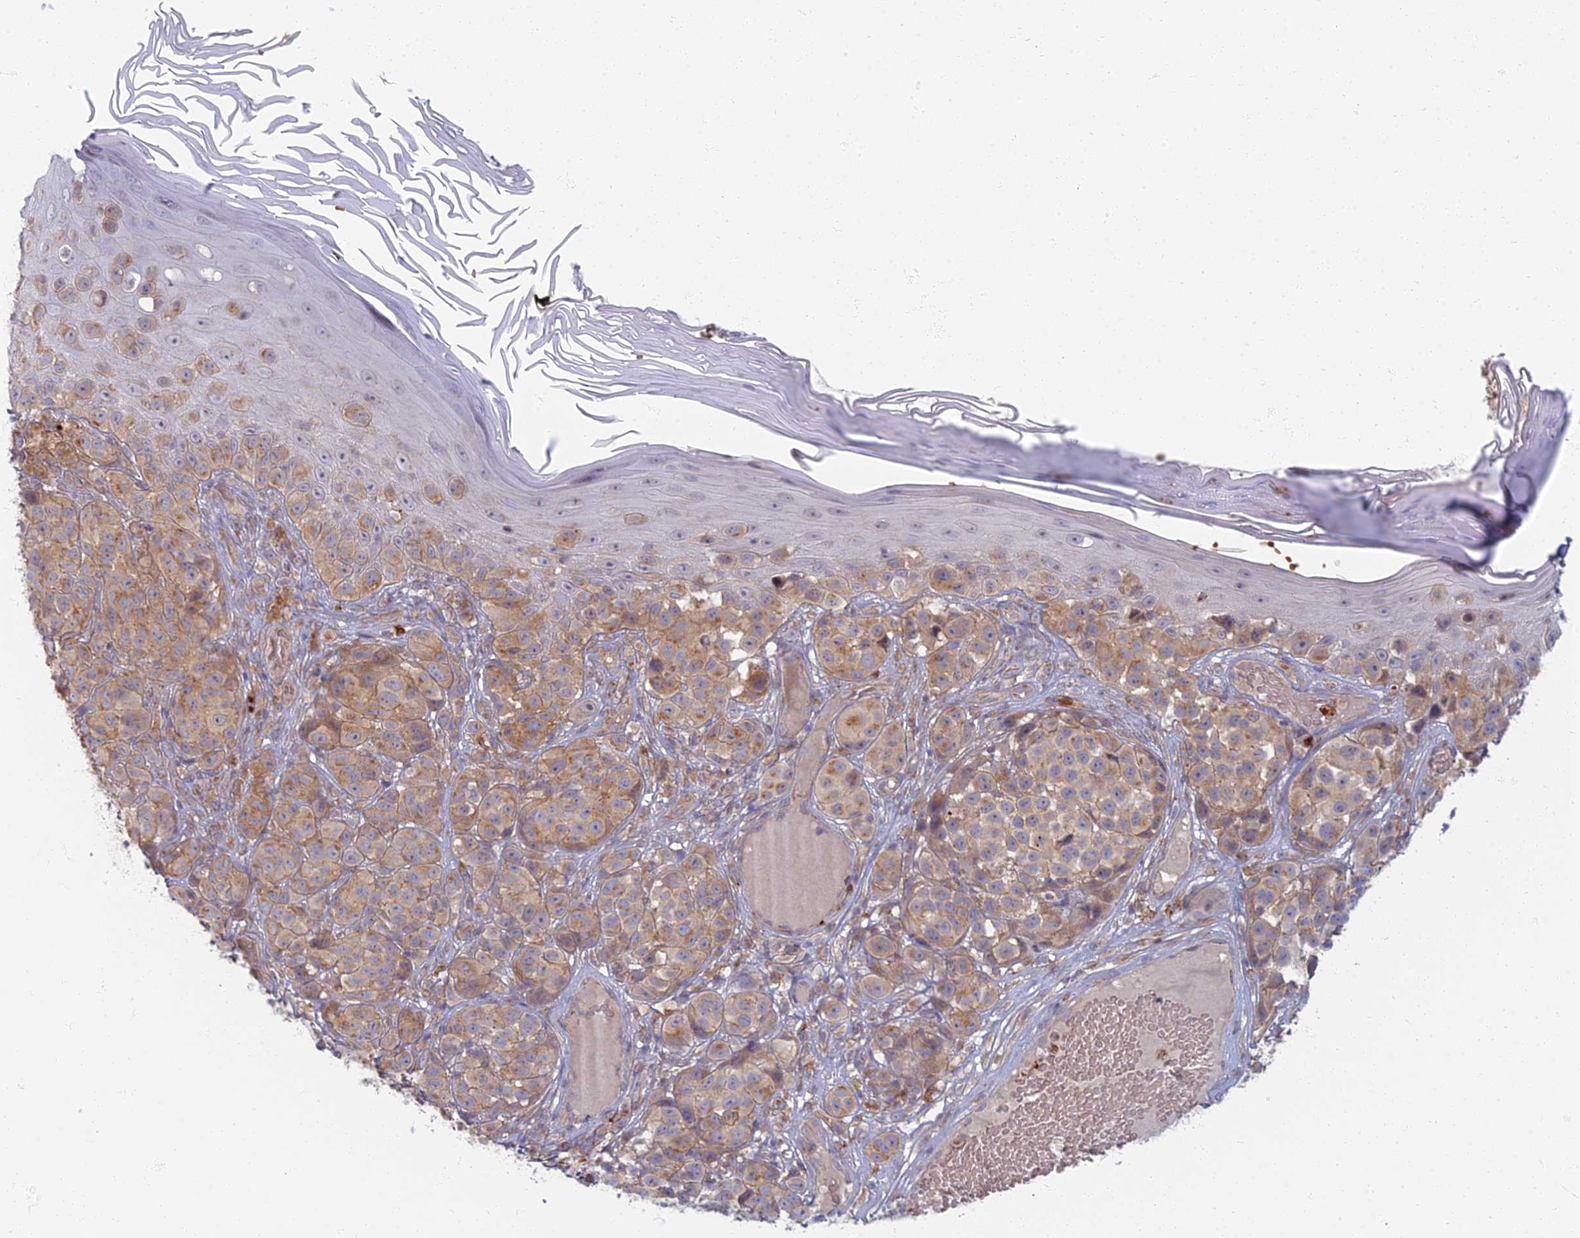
{"staining": {"intensity": "moderate", "quantity": ">75%", "location": "cytoplasmic/membranous"}, "tissue": "melanoma", "cell_type": "Tumor cells", "image_type": "cancer", "snomed": [{"axis": "morphology", "description": "Malignant melanoma, NOS"}, {"axis": "topography", "description": "Skin"}], "caption": "Protein expression analysis of human malignant melanoma reveals moderate cytoplasmic/membranous expression in about >75% of tumor cells.", "gene": "PROX2", "patient": {"sex": "male", "age": 38}}